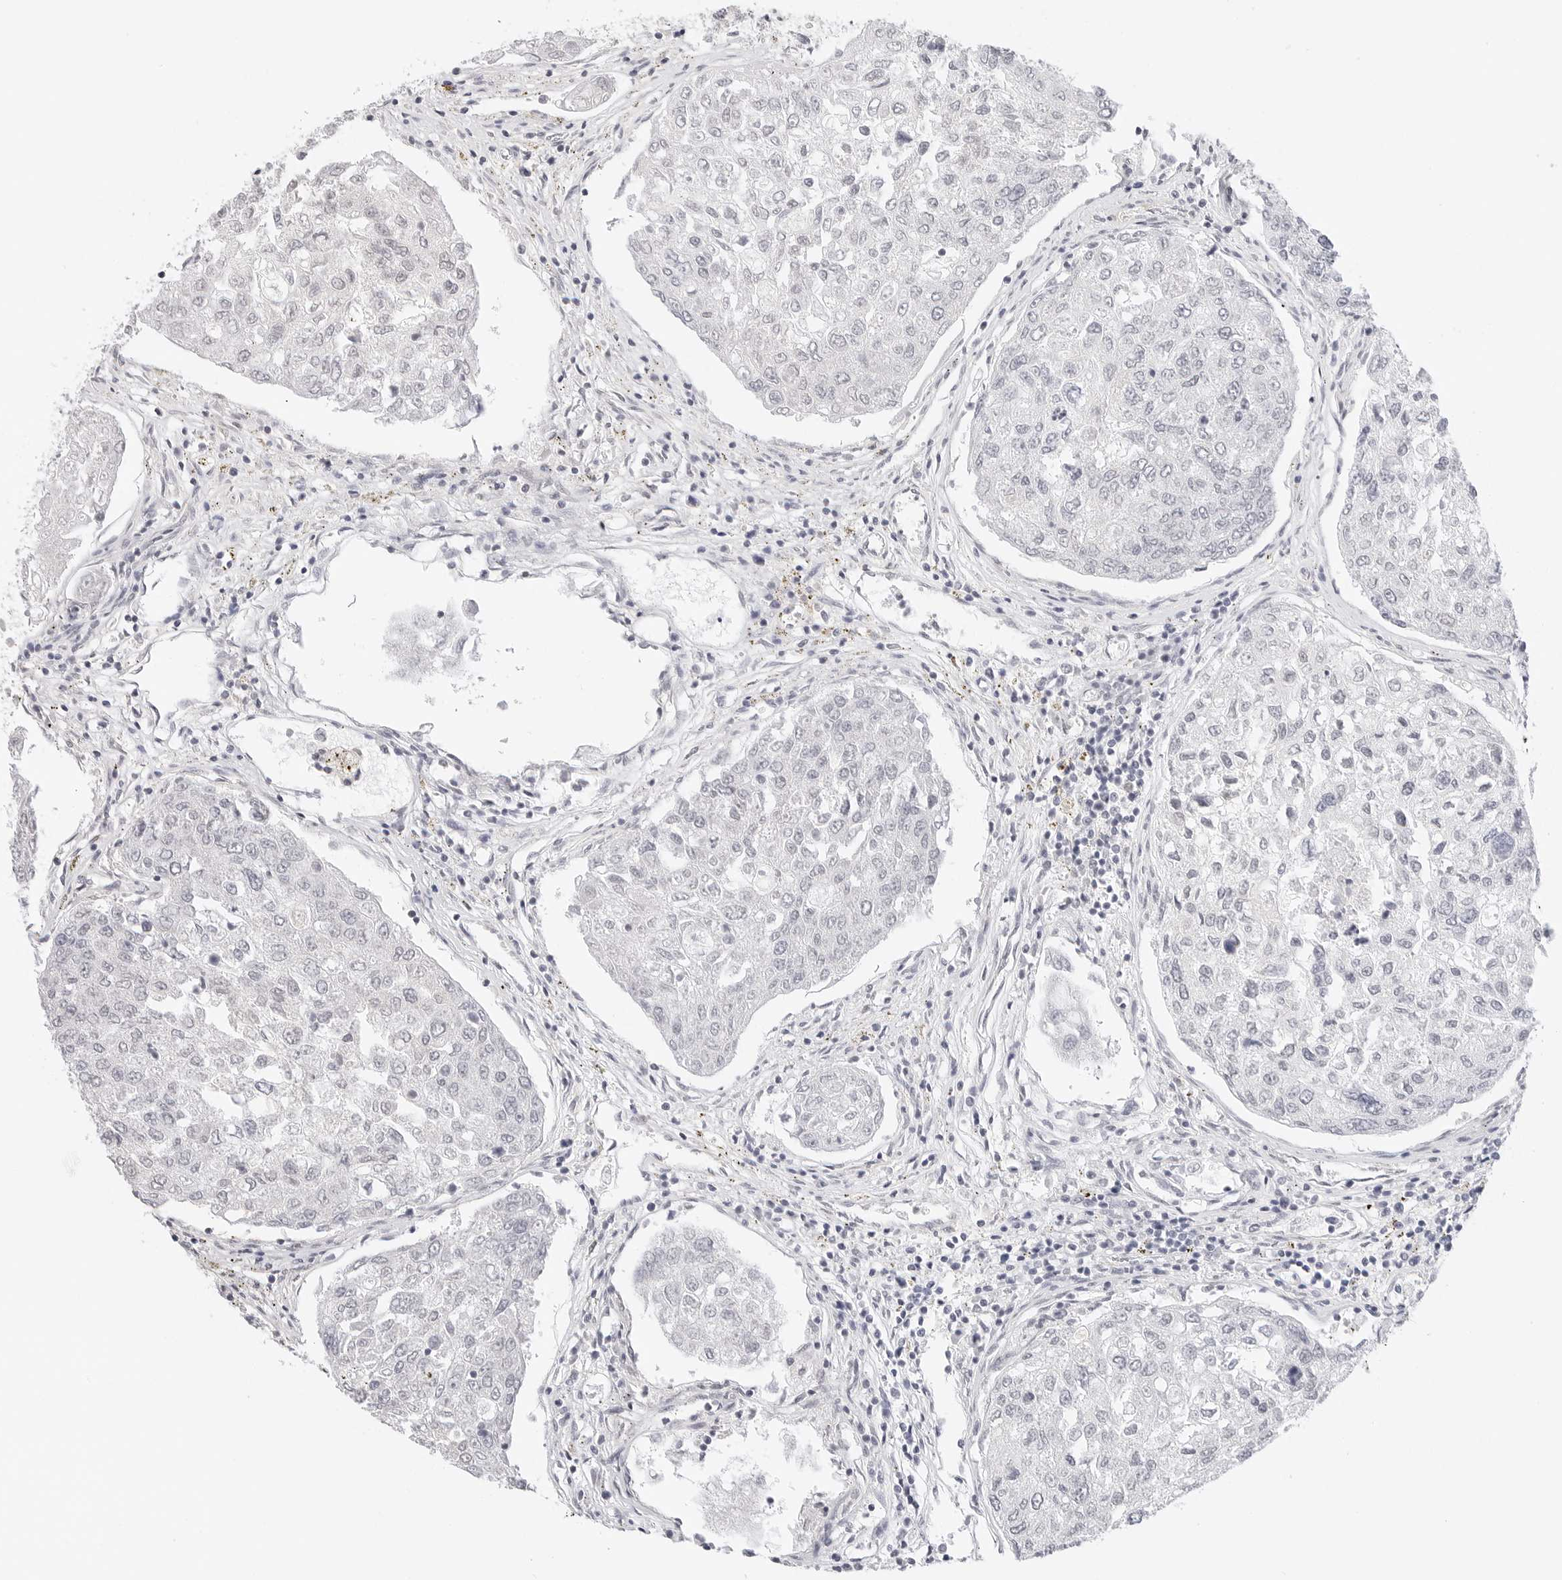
{"staining": {"intensity": "negative", "quantity": "none", "location": "none"}, "tissue": "urothelial cancer", "cell_type": "Tumor cells", "image_type": "cancer", "snomed": [{"axis": "morphology", "description": "Urothelial carcinoma, High grade"}, {"axis": "topography", "description": "Lymph node"}, {"axis": "topography", "description": "Urinary bladder"}], "caption": "Immunohistochemistry of high-grade urothelial carcinoma demonstrates no staining in tumor cells.", "gene": "PCDH19", "patient": {"sex": "male", "age": 51}}